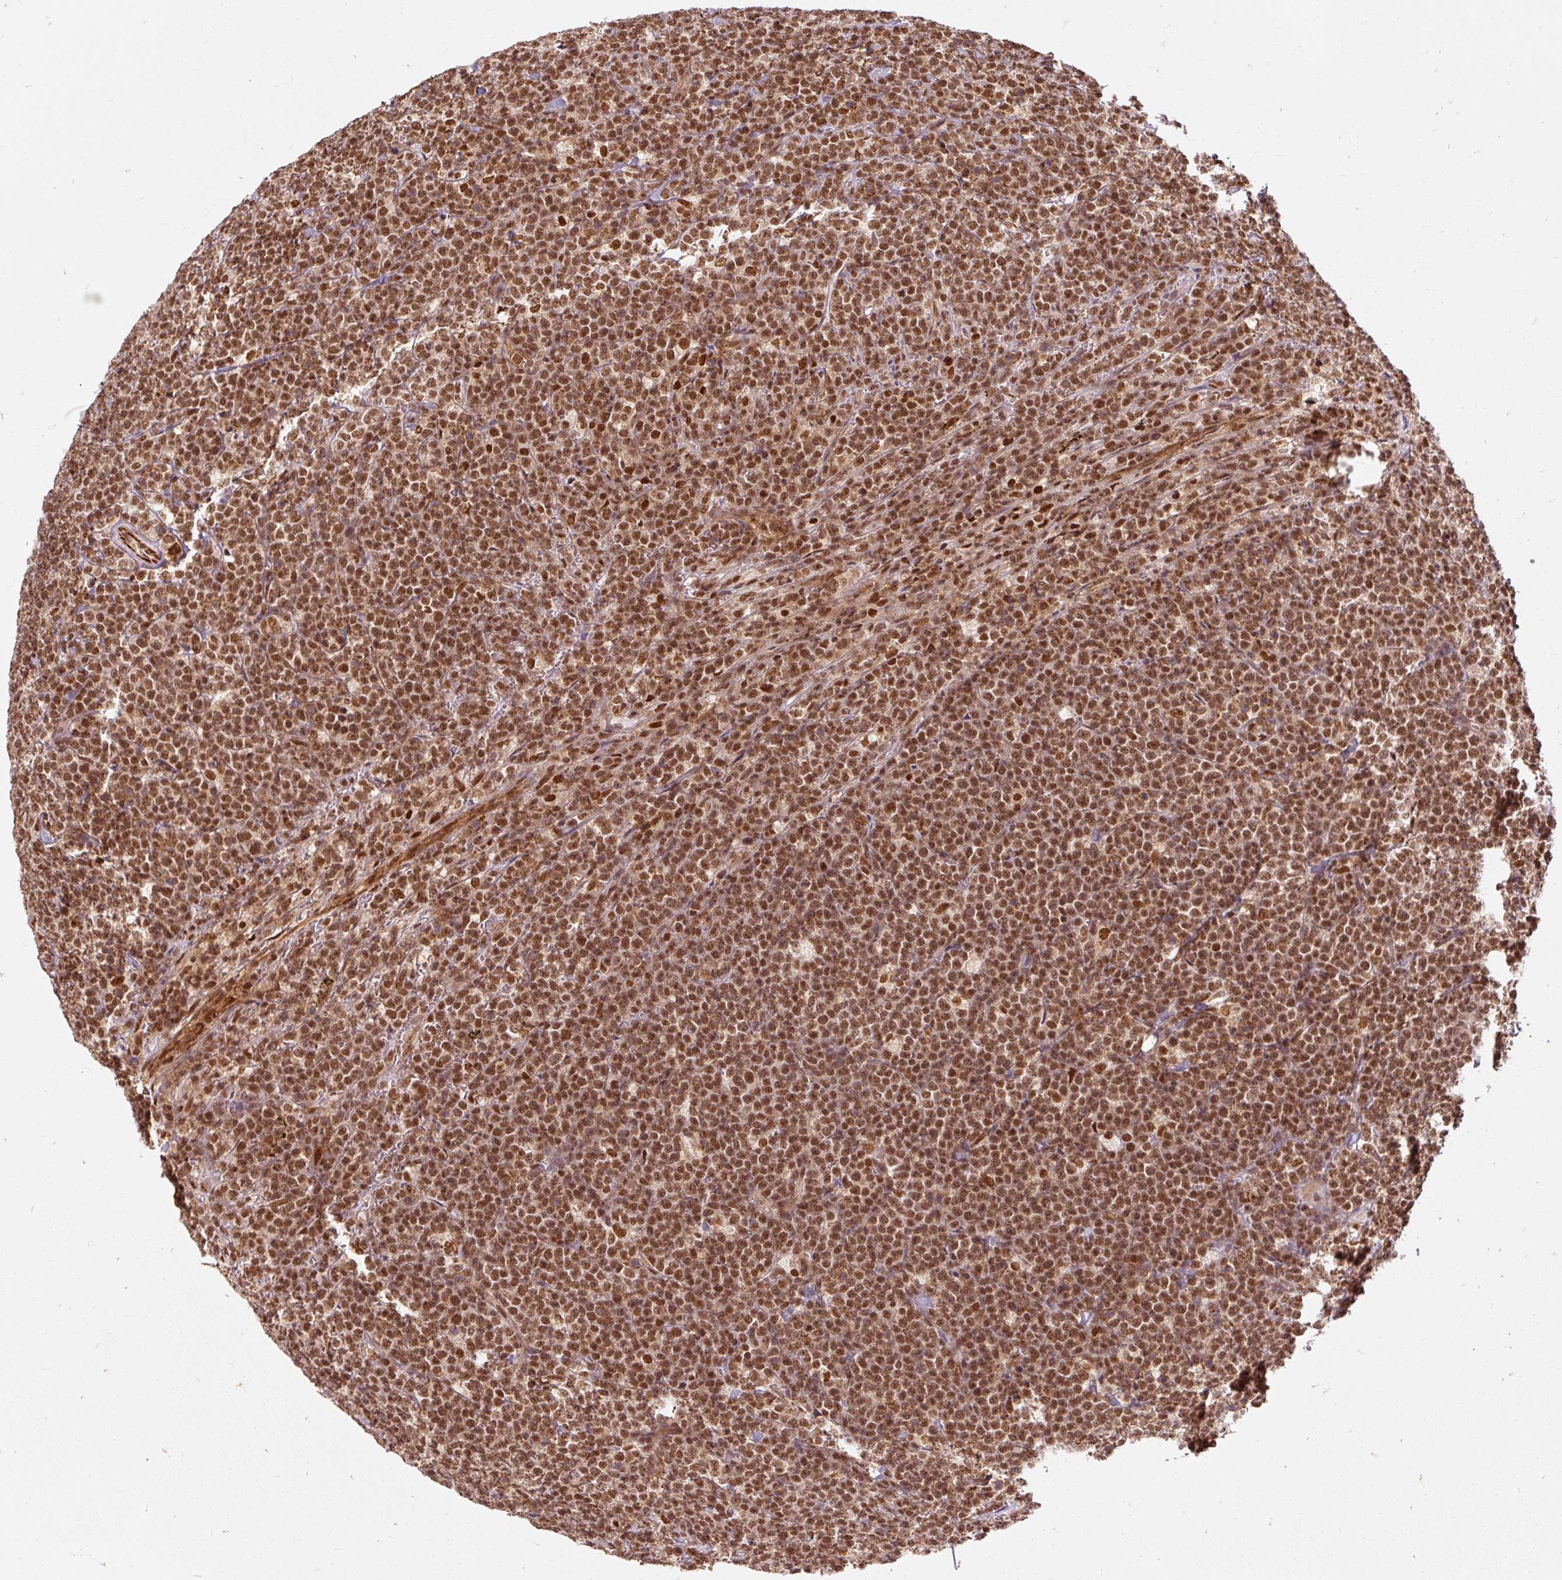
{"staining": {"intensity": "moderate", "quantity": ">75%", "location": "nuclear"}, "tissue": "lymphoma", "cell_type": "Tumor cells", "image_type": "cancer", "snomed": [{"axis": "morphology", "description": "Malignant lymphoma, non-Hodgkin's type, High grade"}, {"axis": "topography", "description": "Small intestine"}, {"axis": "topography", "description": "Colon"}], "caption": "Human lymphoma stained with a brown dye demonstrates moderate nuclear positive positivity in approximately >75% of tumor cells.", "gene": "CSTF1", "patient": {"sex": "male", "age": 8}}